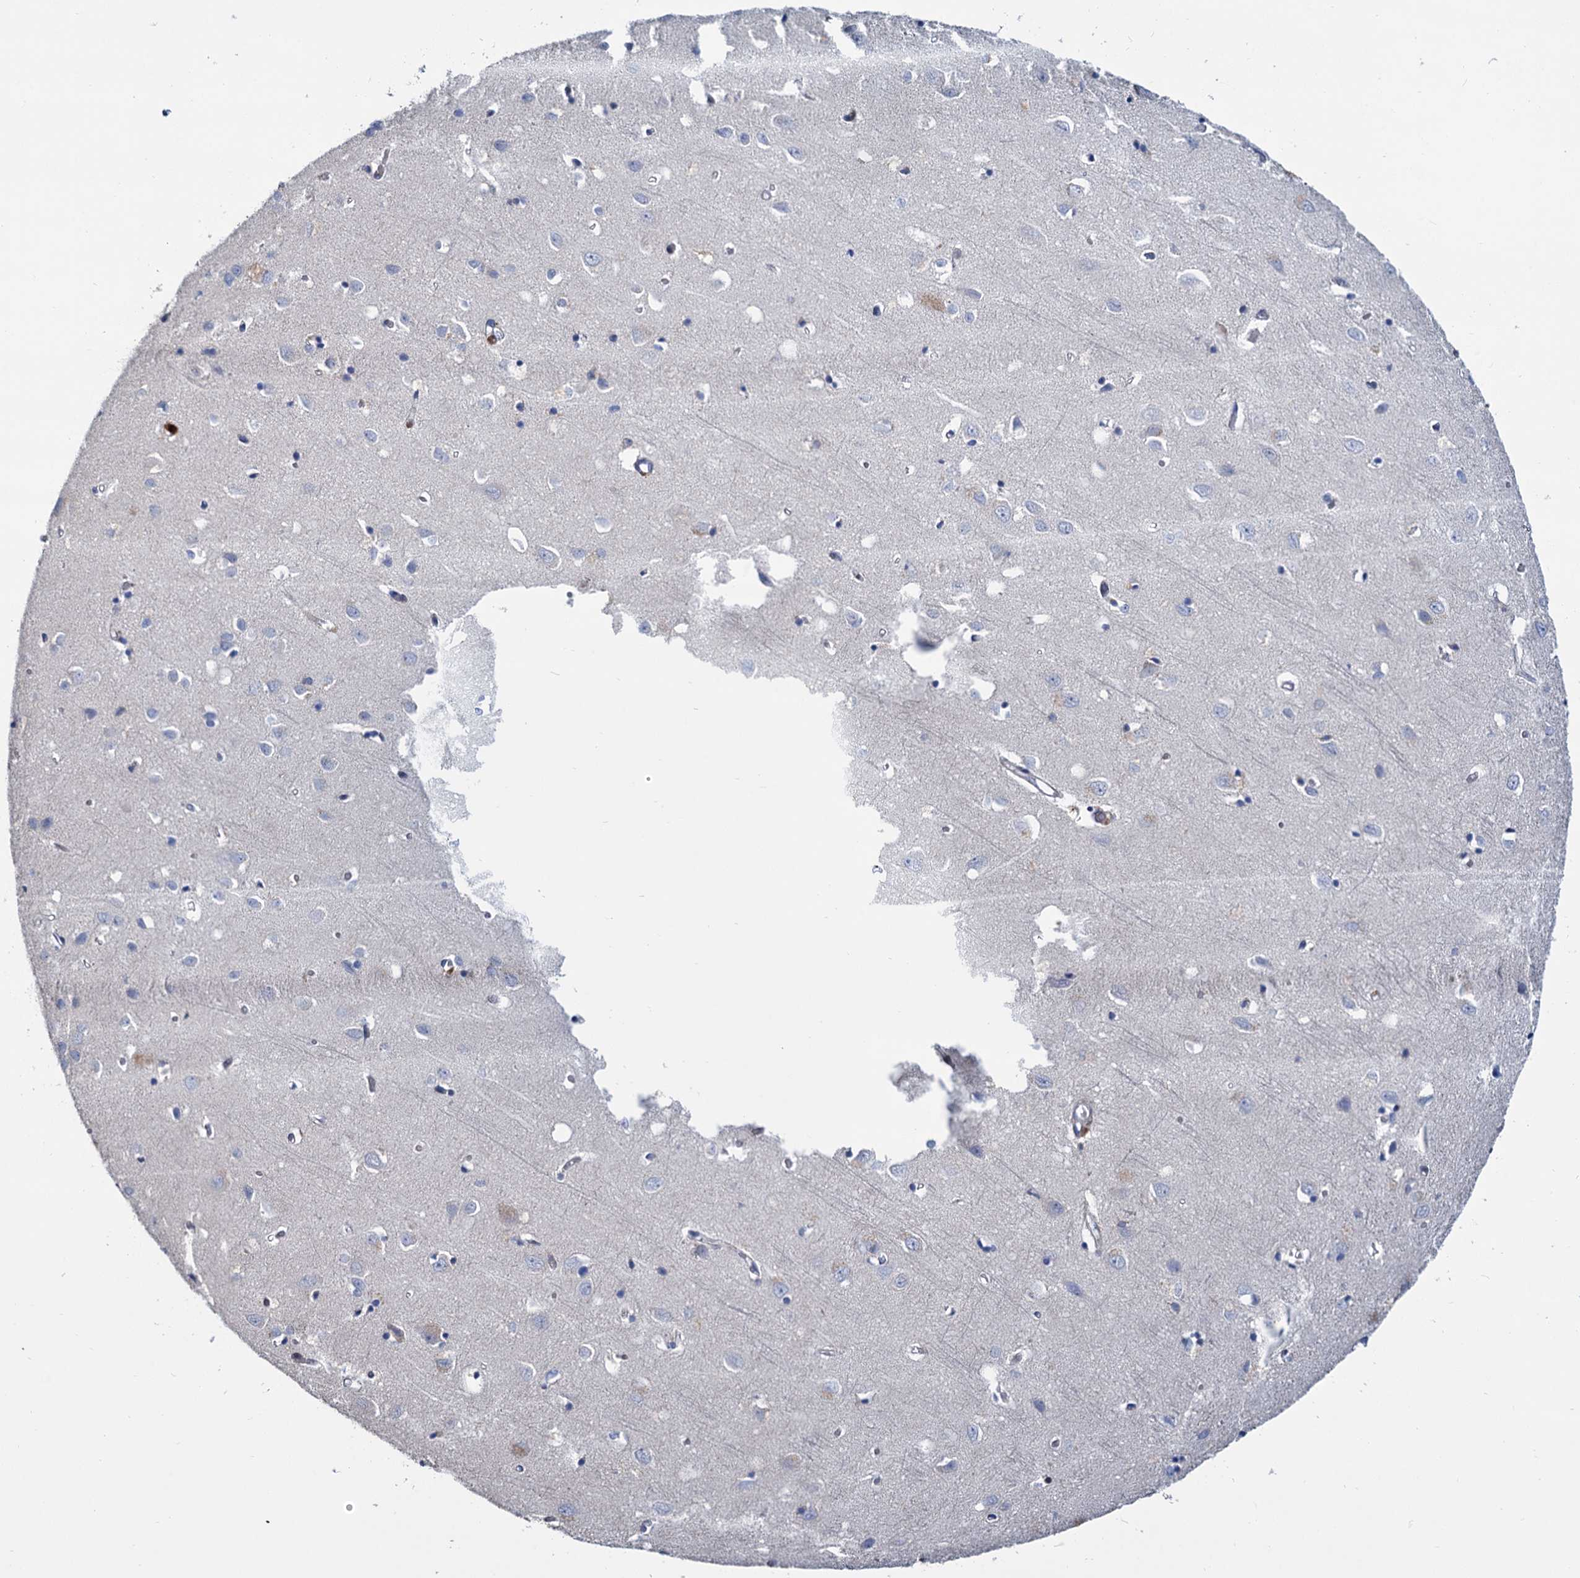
{"staining": {"intensity": "negative", "quantity": "none", "location": "none"}, "tissue": "cerebral cortex", "cell_type": "Endothelial cells", "image_type": "normal", "snomed": [{"axis": "morphology", "description": "Normal tissue, NOS"}, {"axis": "topography", "description": "Cerebral cortex"}], "caption": "This is an IHC histopathology image of normal human cerebral cortex. There is no expression in endothelial cells.", "gene": "LRCH4", "patient": {"sex": "female", "age": 64}}